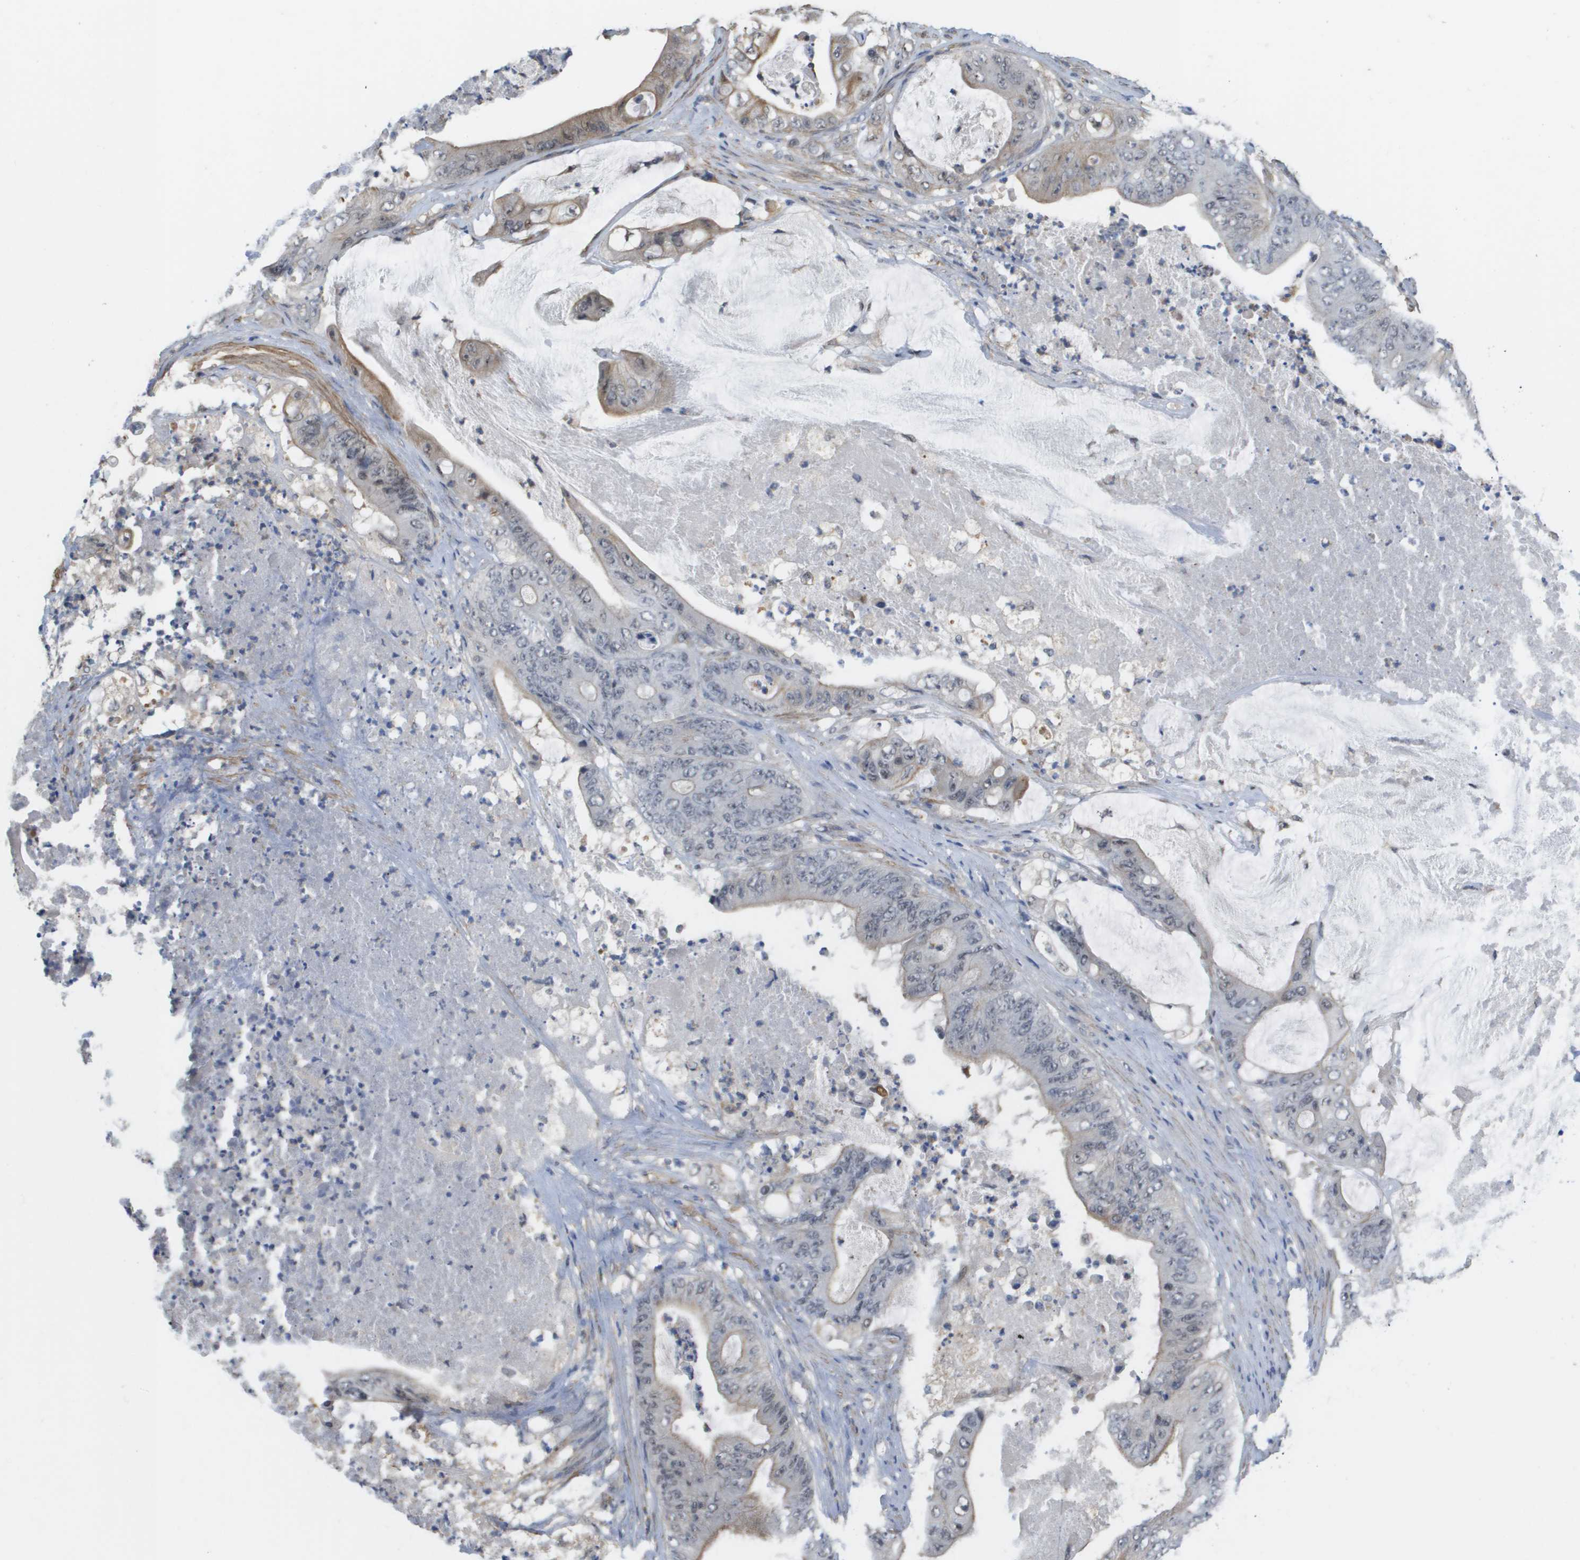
{"staining": {"intensity": "negative", "quantity": "none", "location": "none"}, "tissue": "stomach cancer", "cell_type": "Tumor cells", "image_type": "cancer", "snomed": [{"axis": "morphology", "description": "Adenocarcinoma, NOS"}, {"axis": "topography", "description": "Stomach"}], "caption": "Image shows no protein expression in tumor cells of stomach adenocarcinoma tissue. (DAB (3,3'-diaminobenzidine) IHC, high magnification).", "gene": "RNF112", "patient": {"sex": "female", "age": 73}}